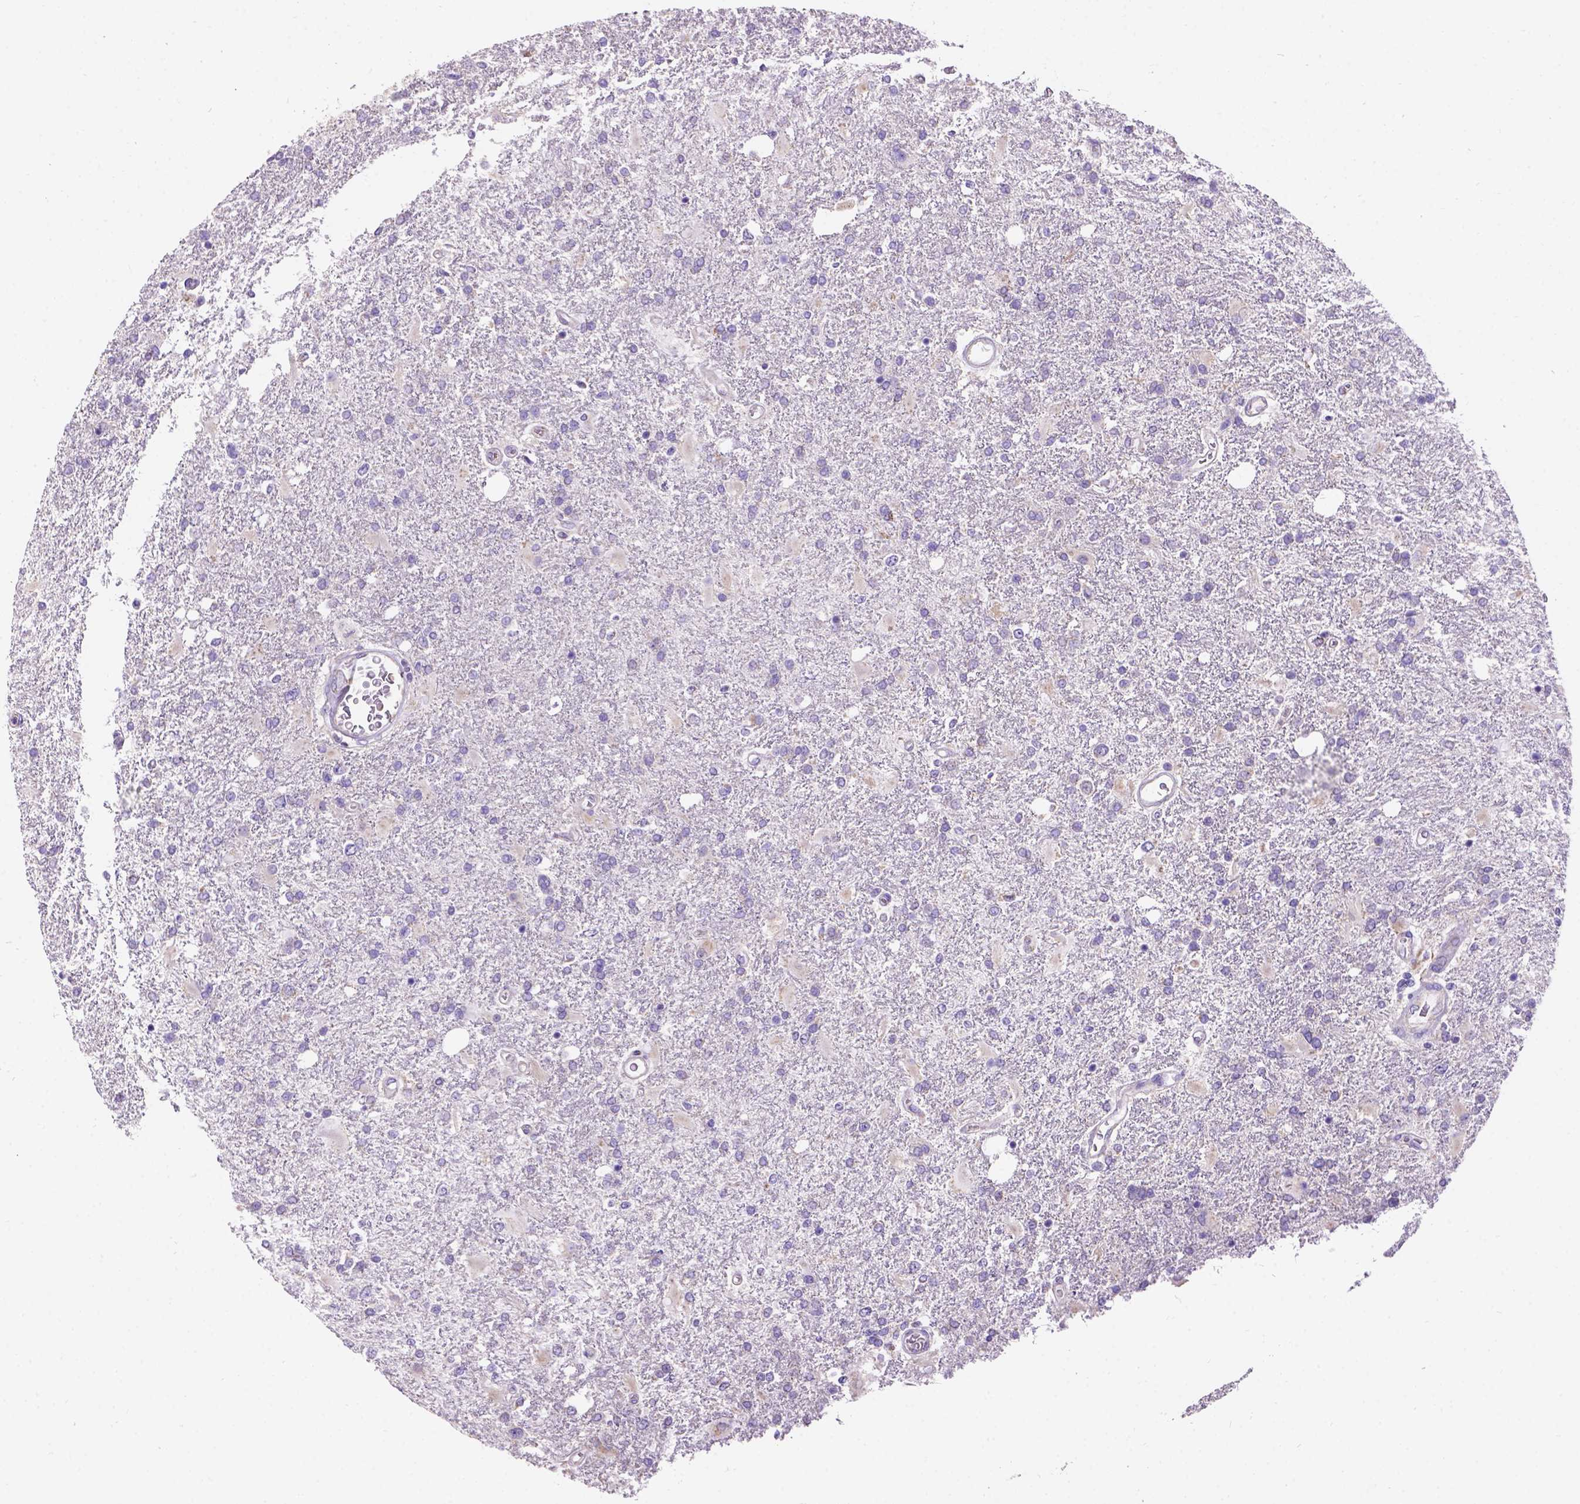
{"staining": {"intensity": "negative", "quantity": "none", "location": "none"}, "tissue": "glioma", "cell_type": "Tumor cells", "image_type": "cancer", "snomed": [{"axis": "morphology", "description": "Glioma, malignant, High grade"}, {"axis": "topography", "description": "Cerebral cortex"}], "caption": "This is an IHC micrograph of glioma. There is no staining in tumor cells.", "gene": "L2HGDH", "patient": {"sex": "male", "age": 79}}